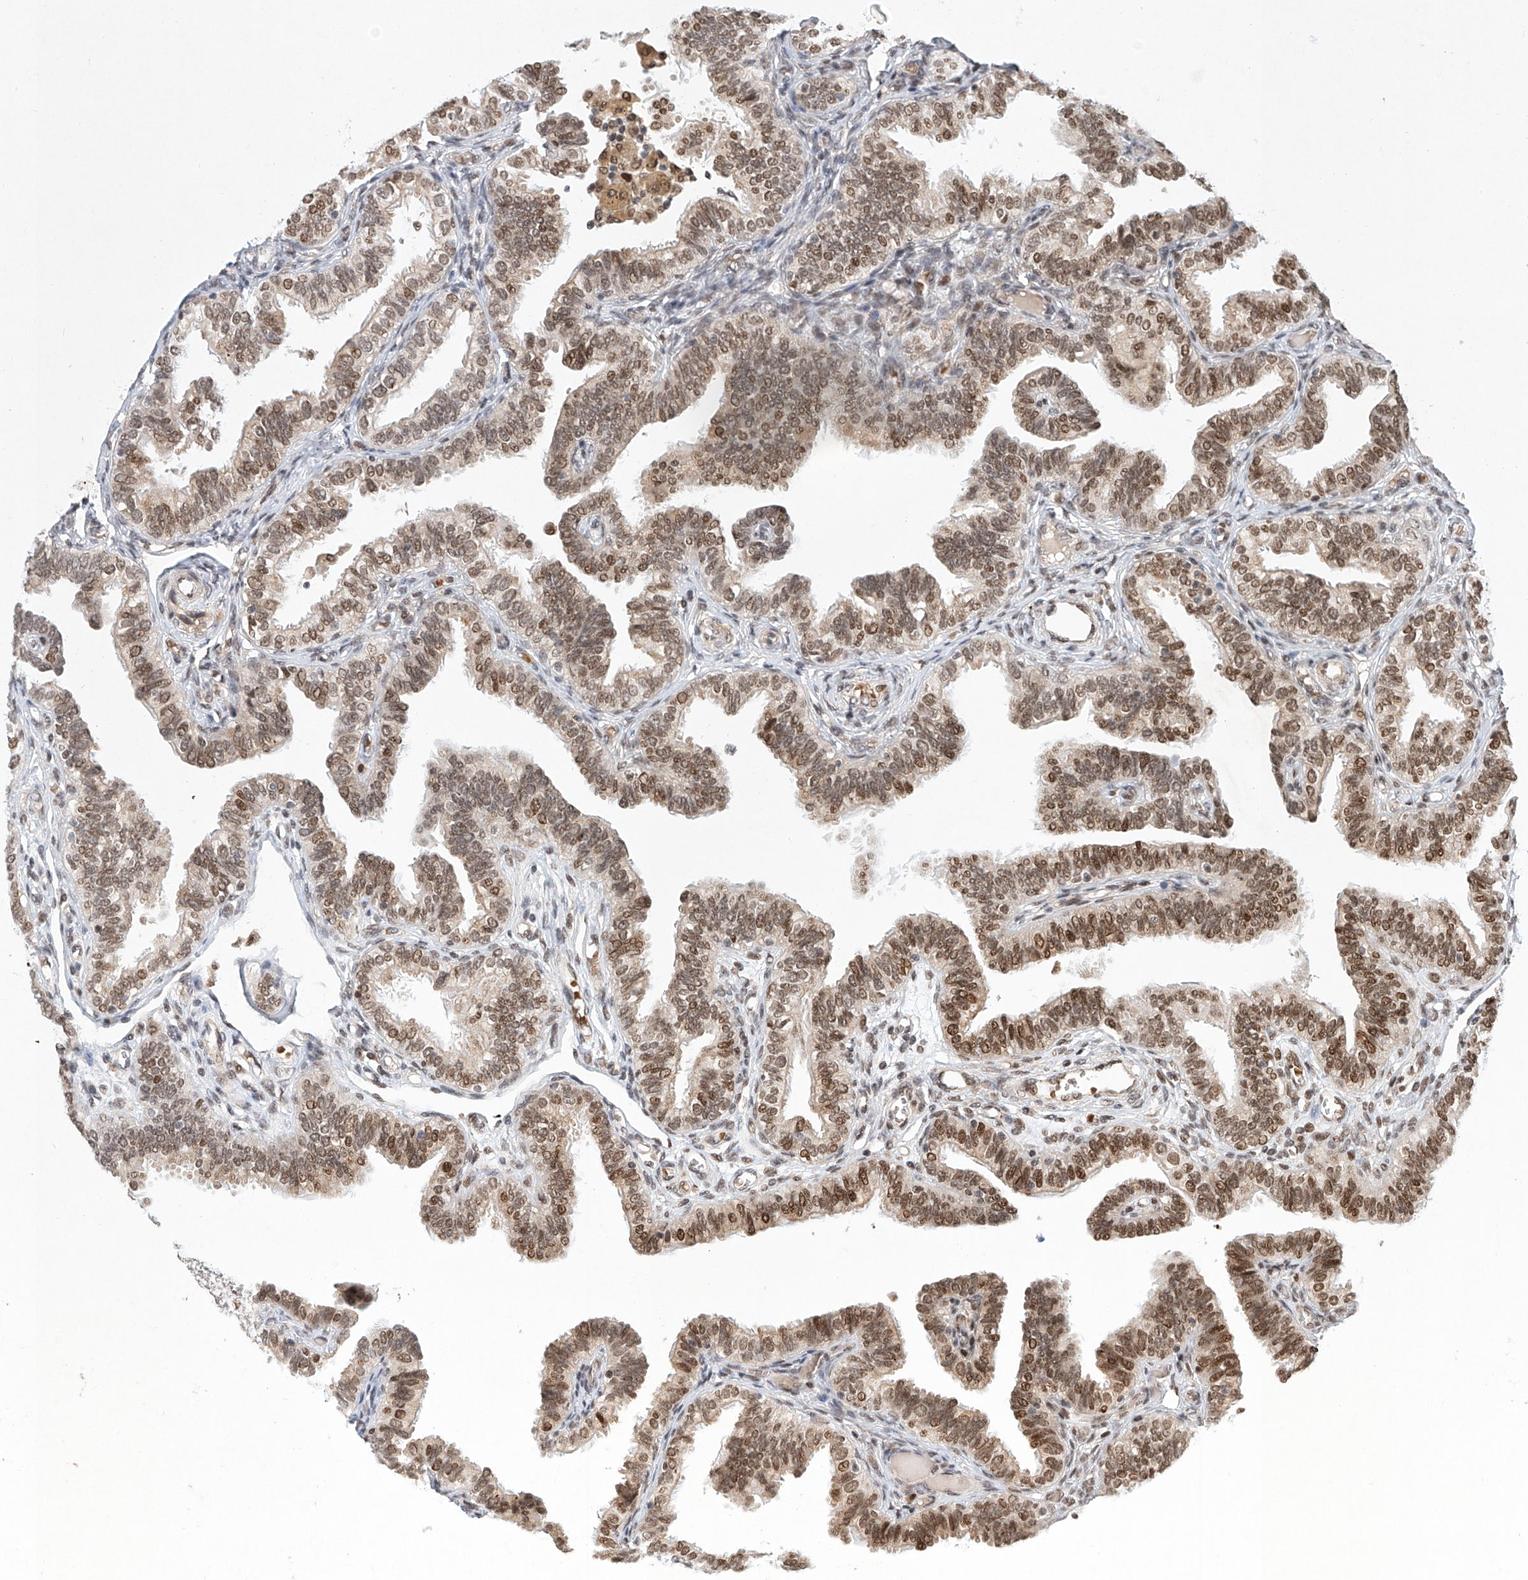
{"staining": {"intensity": "strong", "quantity": ">75%", "location": "nuclear"}, "tissue": "fallopian tube", "cell_type": "Glandular cells", "image_type": "normal", "snomed": [{"axis": "morphology", "description": "Normal tissue, NOS"}, {"axis": "topography", "description": "Fallopian tube"}], "caption": "The immunohistochemical stain shows strong nuclear staining in glandular cells of unremarkable fallopian tube. The protein of interest is shown in brown color, while the nuclei are stained blue.", "gene": "ZNF470", "patient": {"sex": "female", "age": 39}}